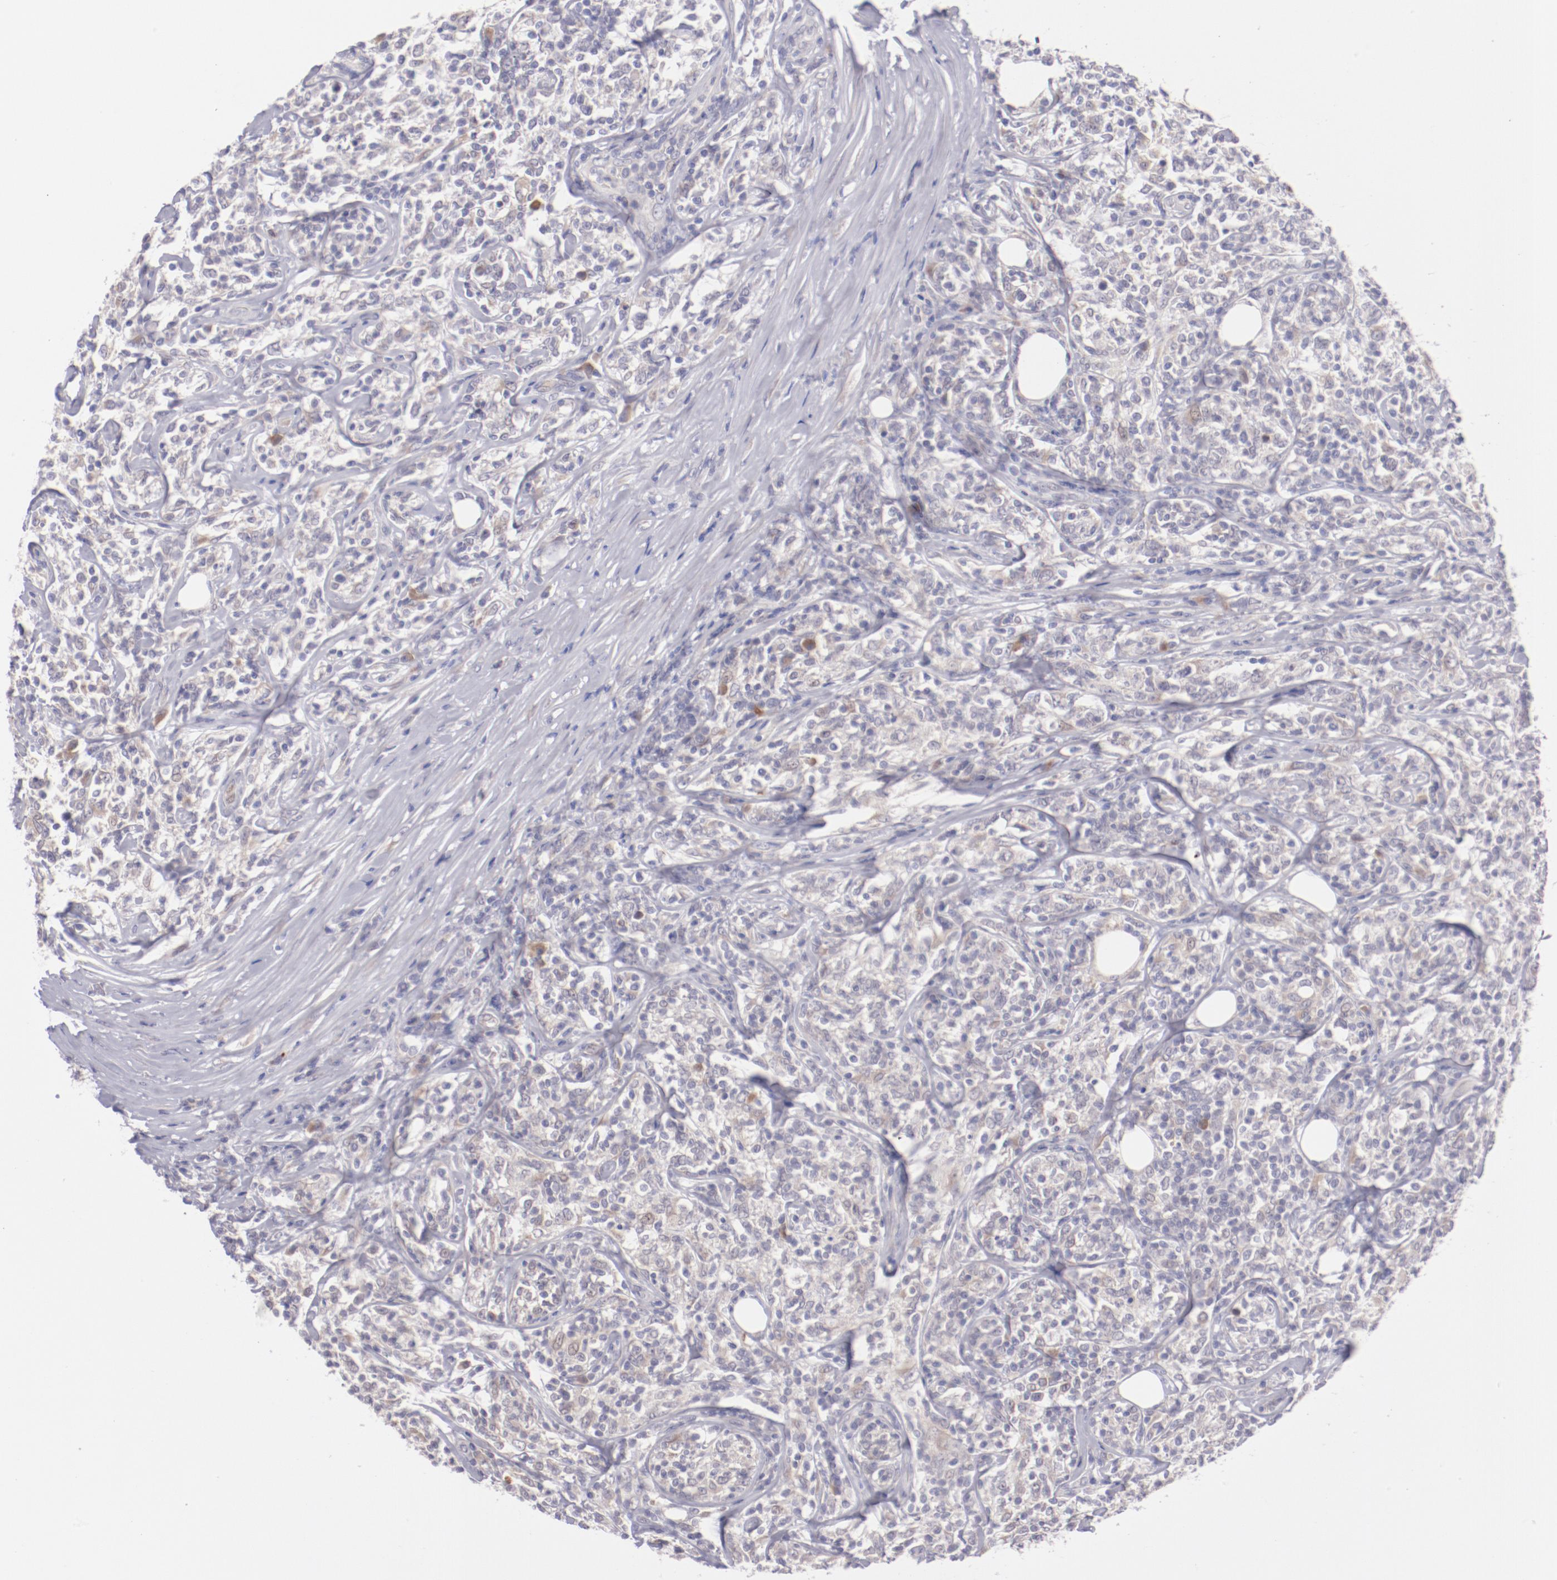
{"staining": {"intensity": "negative", "quantity": "none", "location": "none"}, "tissue": "lymphoma", "cell_type": "Tumor cells", "image_type": "cancer", "snomed": [{"axis": "morphology", "description": "Malignant lymphoma, non-Hodgkin's type, High grade"}, {"axis": "topography", "description": "Lymph node"}], "caption": "Tumor cells are negative for brown protein staining in malignant lymphoma, non-Hodgkin's type (high-grade).", "gene": "TRAF3", "patient": {"sex": "female", "age": 84}}